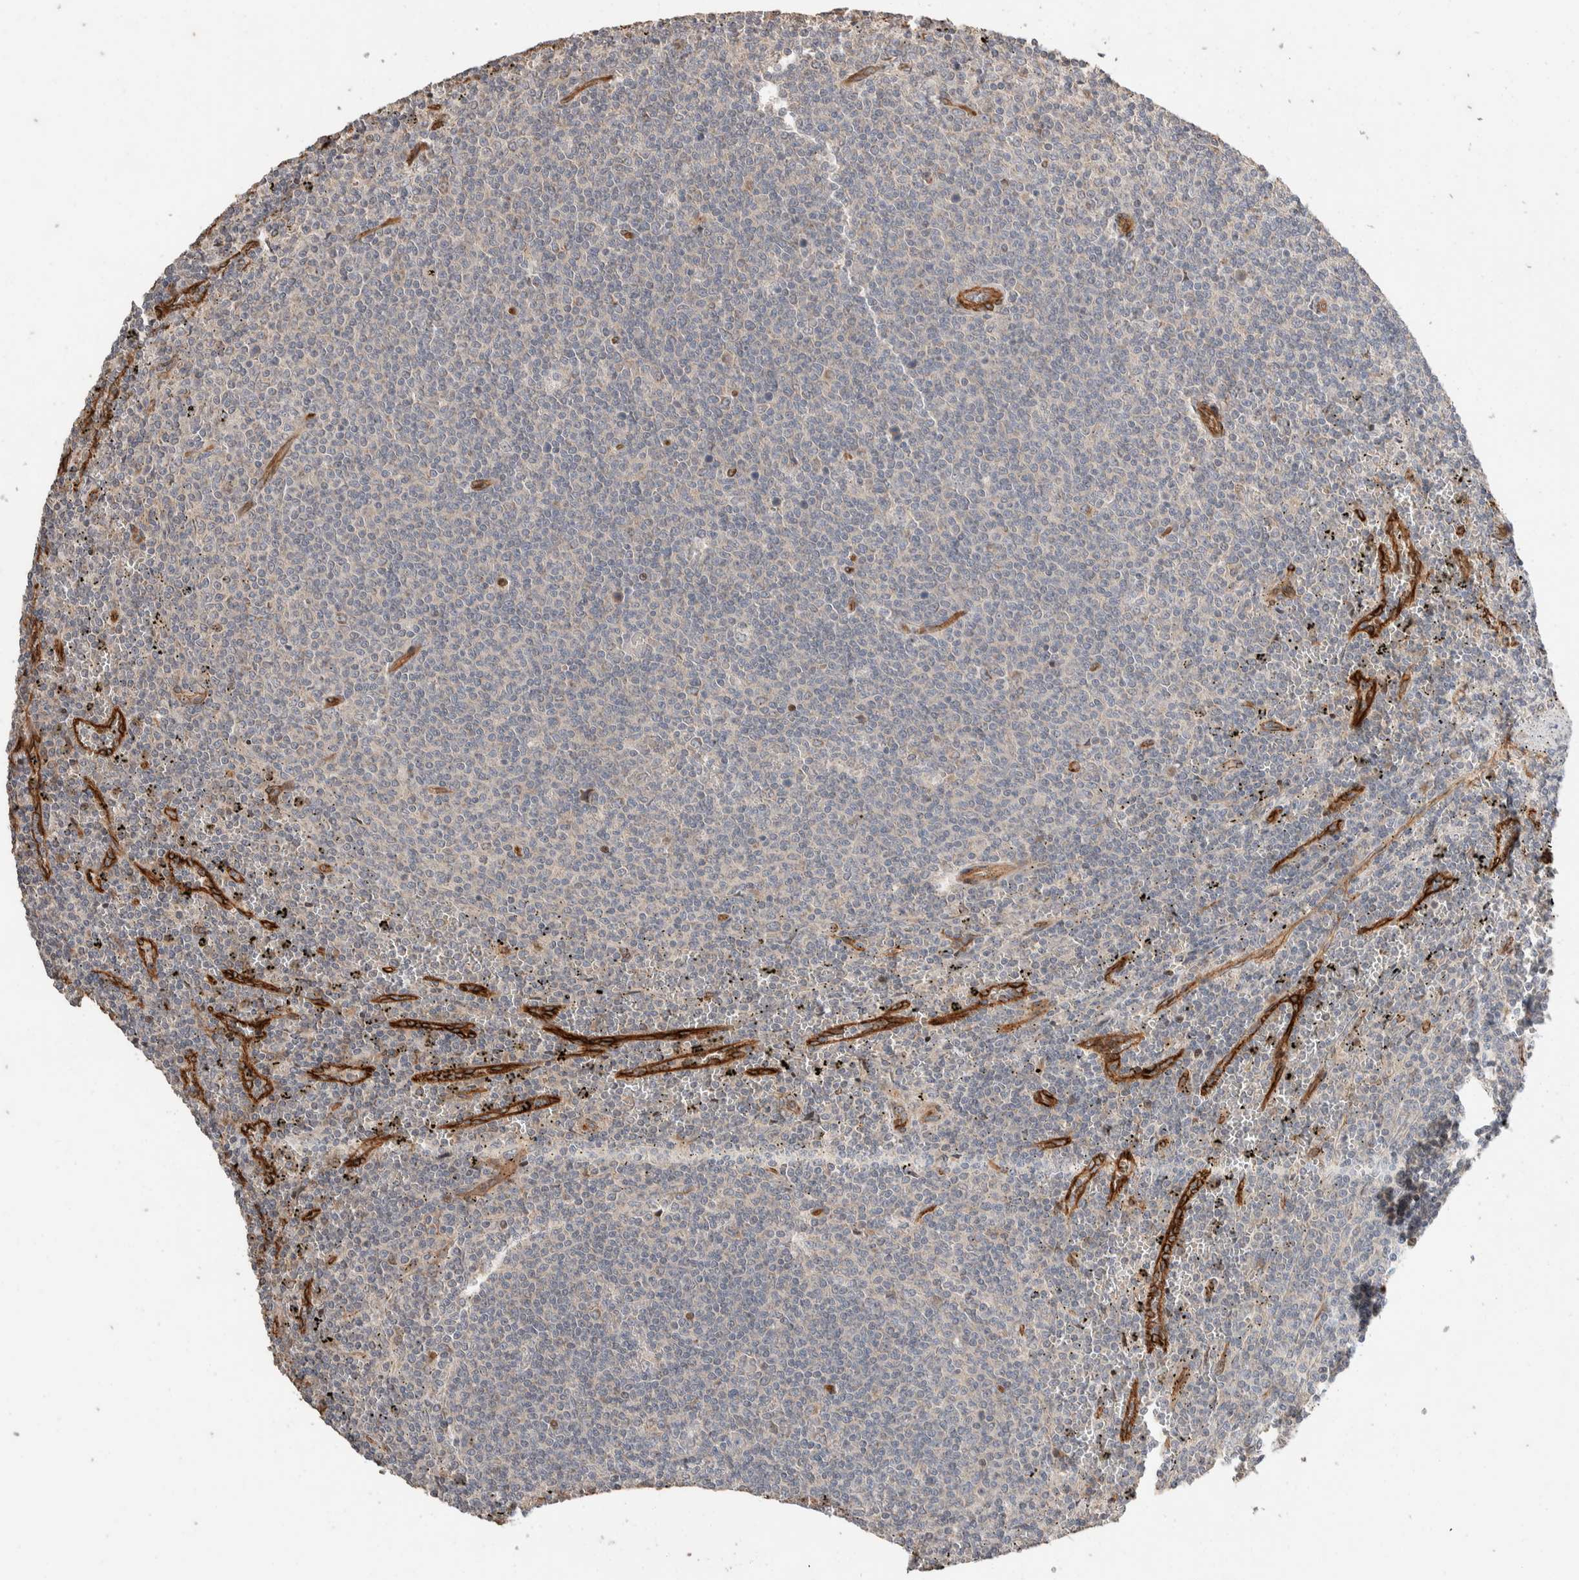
{"staining": {"intensity": "negative", "quantity": "none", "location": "none"}, "tissue": "lymphoma", "cell_type": "Tumor cells", "image_type": "cancer", "snomed": [{"axis": "morphology", "description": "Malignant lymphoma, non-Hodgkin's type, Low grade"}, {"axis": "topography", "description": "Spleen"}], "caption": "High magnification brightfield microscopy of lymphoma stained with DAB (brown) and counterstained with hematoxylin (blue): tumor cells show no significant positivity. (Immunohistochemistry (ihc), brightfield microscopy, high magnification).", "gene": "ERC1", "patient": {"sex": "female", "age": 50}}